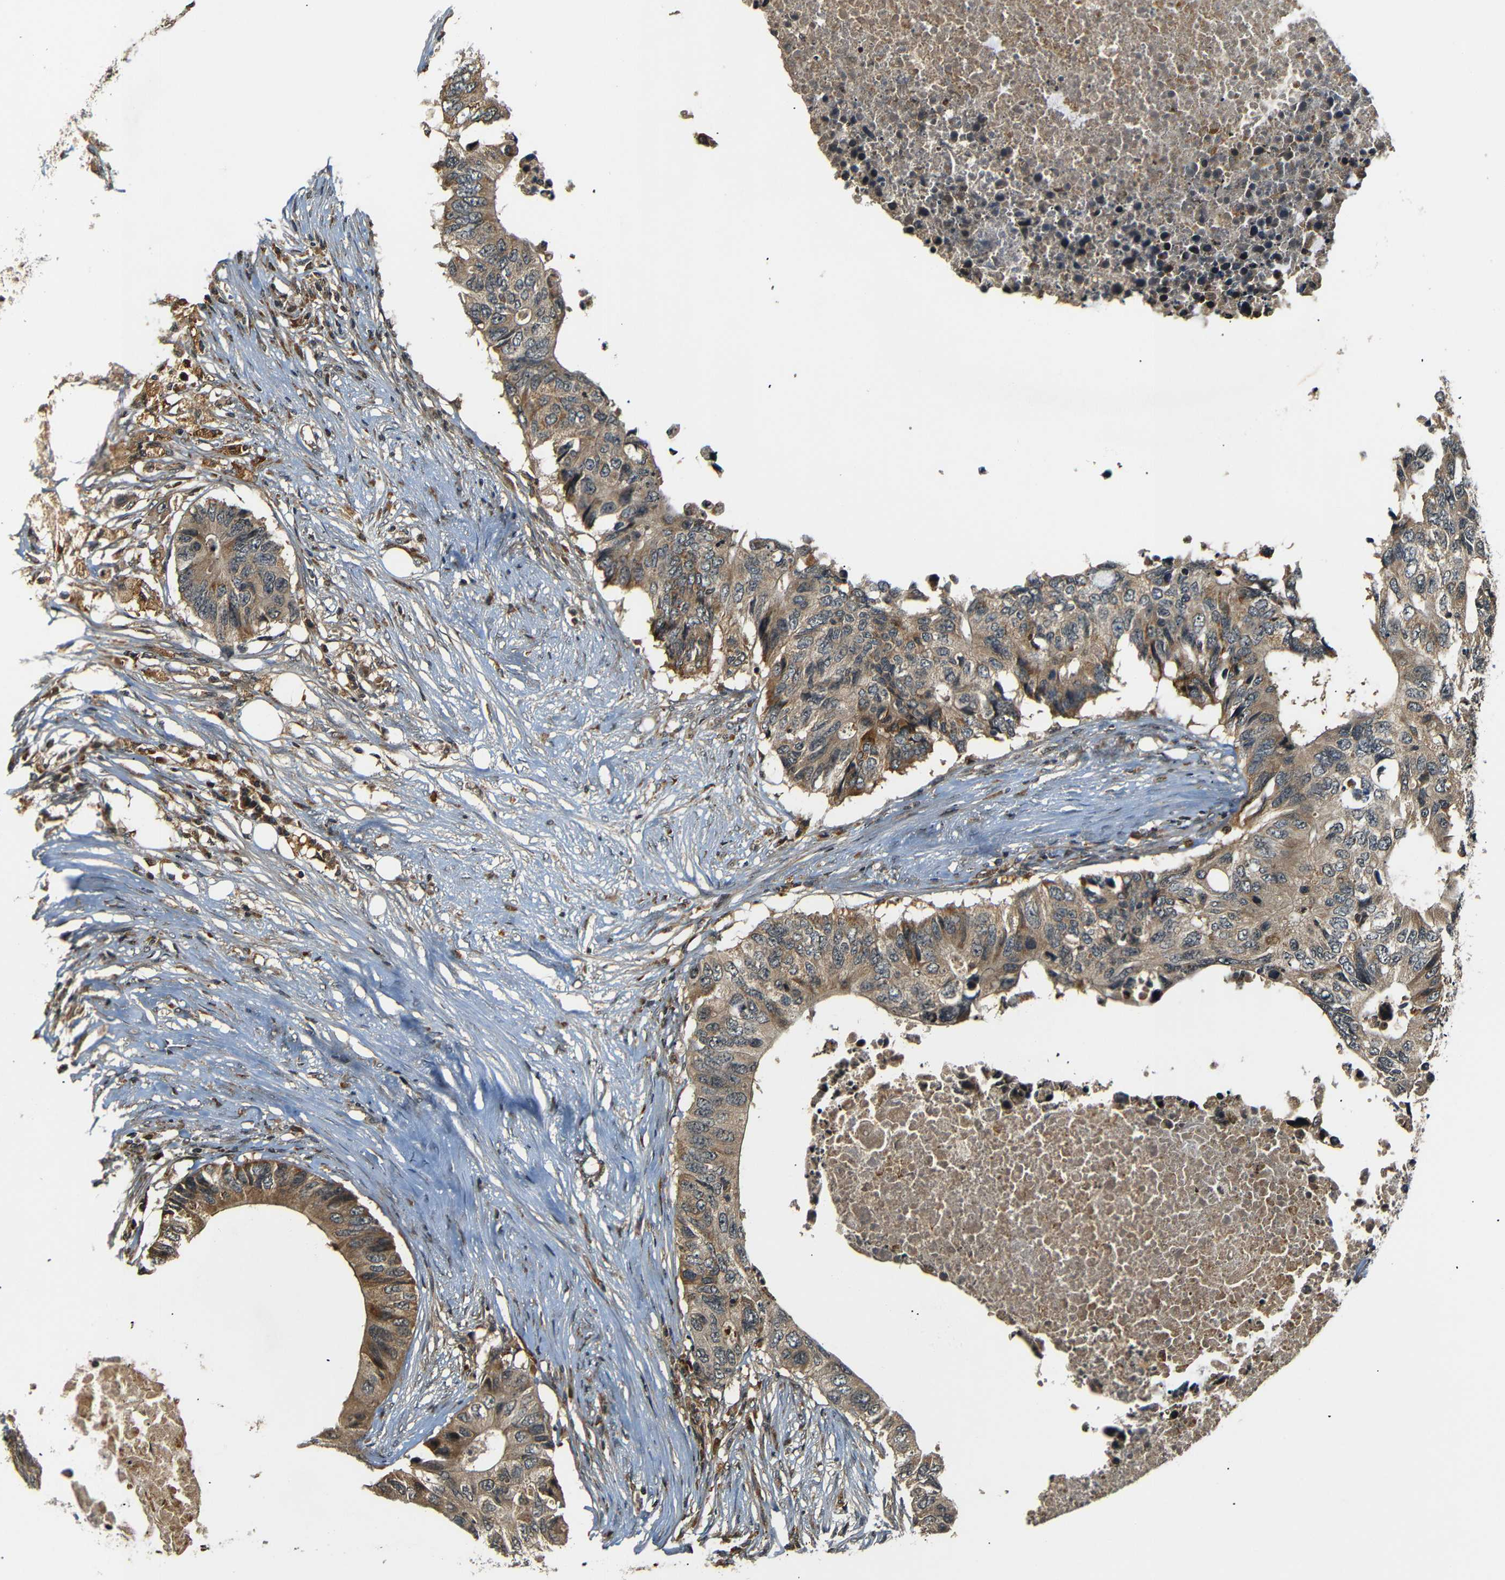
{"staining": {"intensity": "moderate", "quantity": ">75%", "location": "cytoplasmic/membranous"}, "tissue": "colorectal cancer", "cell_type": "Tumor cells", "image_type": "cancer", "snomed": [{"axis": "morphology", "description": "Adenocarcinoma, NOS"}, {"axis": "topography", "description": "Colon"}], "caption": "Approximately >75% of tumor cells in colorectal cancer show moderate cytoplasmic/membranous protein staining as visualized by brown immunohistochemical staining.", "gene": "TANK", "patient": {"sex": "male", "age": 71}}